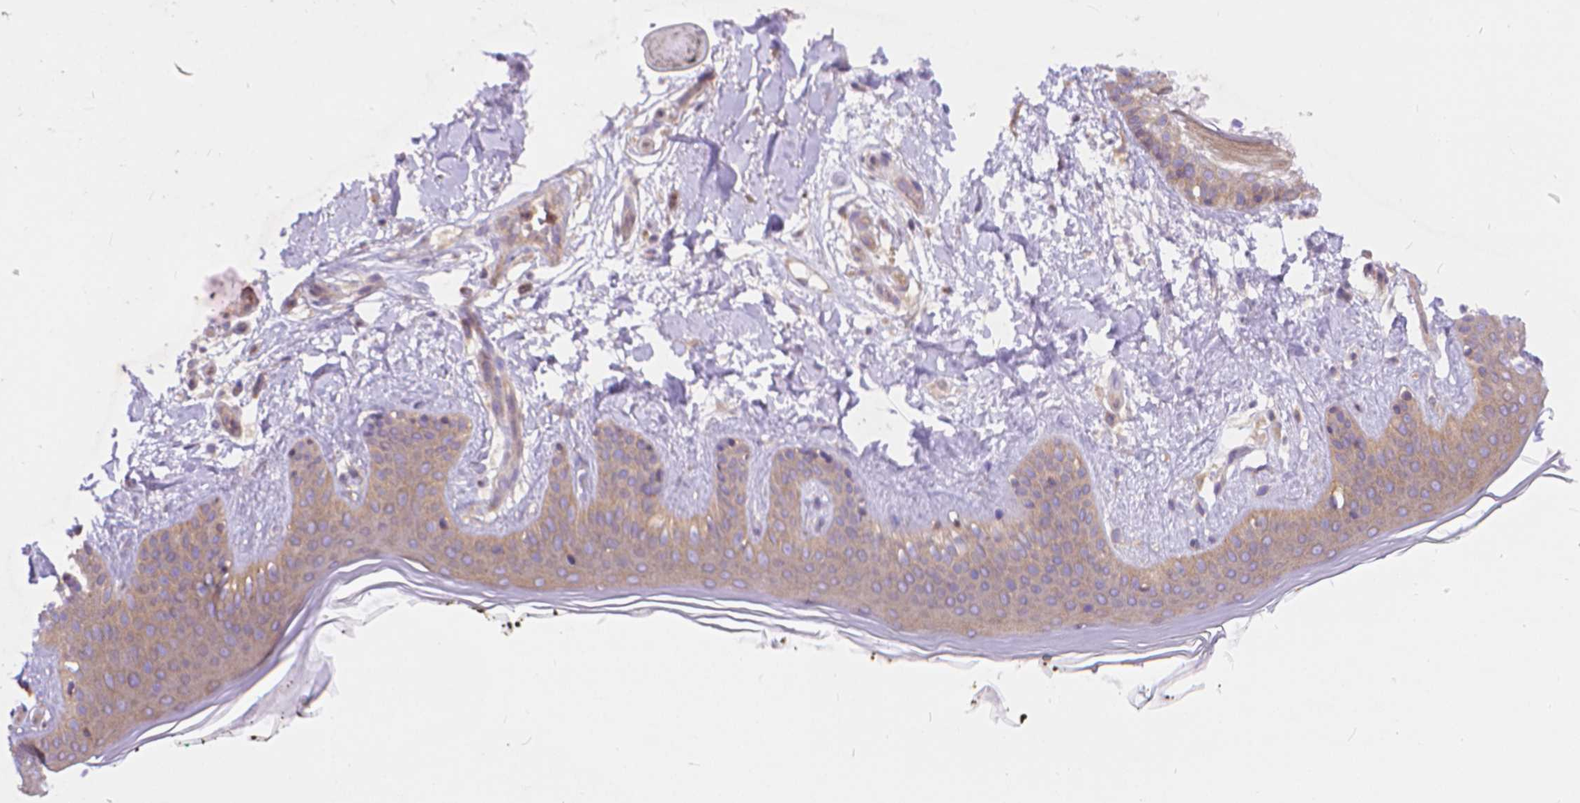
{"staining": {"intensity": "negative", "quantity": "none", "location": "none"}, "tissue": "skin", "cell_type": "Fibroblasts", "image_type": "normal", "snomed": [{"axis": "morphology", "description": "Normal tissue, NOS"}, {"axis": "topography", "description": "Skin"}], "caption": "This is an IHC image of normal skin. There is no expression in fibroblasts.", "gene": "ARAP1", "patient": {"sex": "female", "age": 34}}